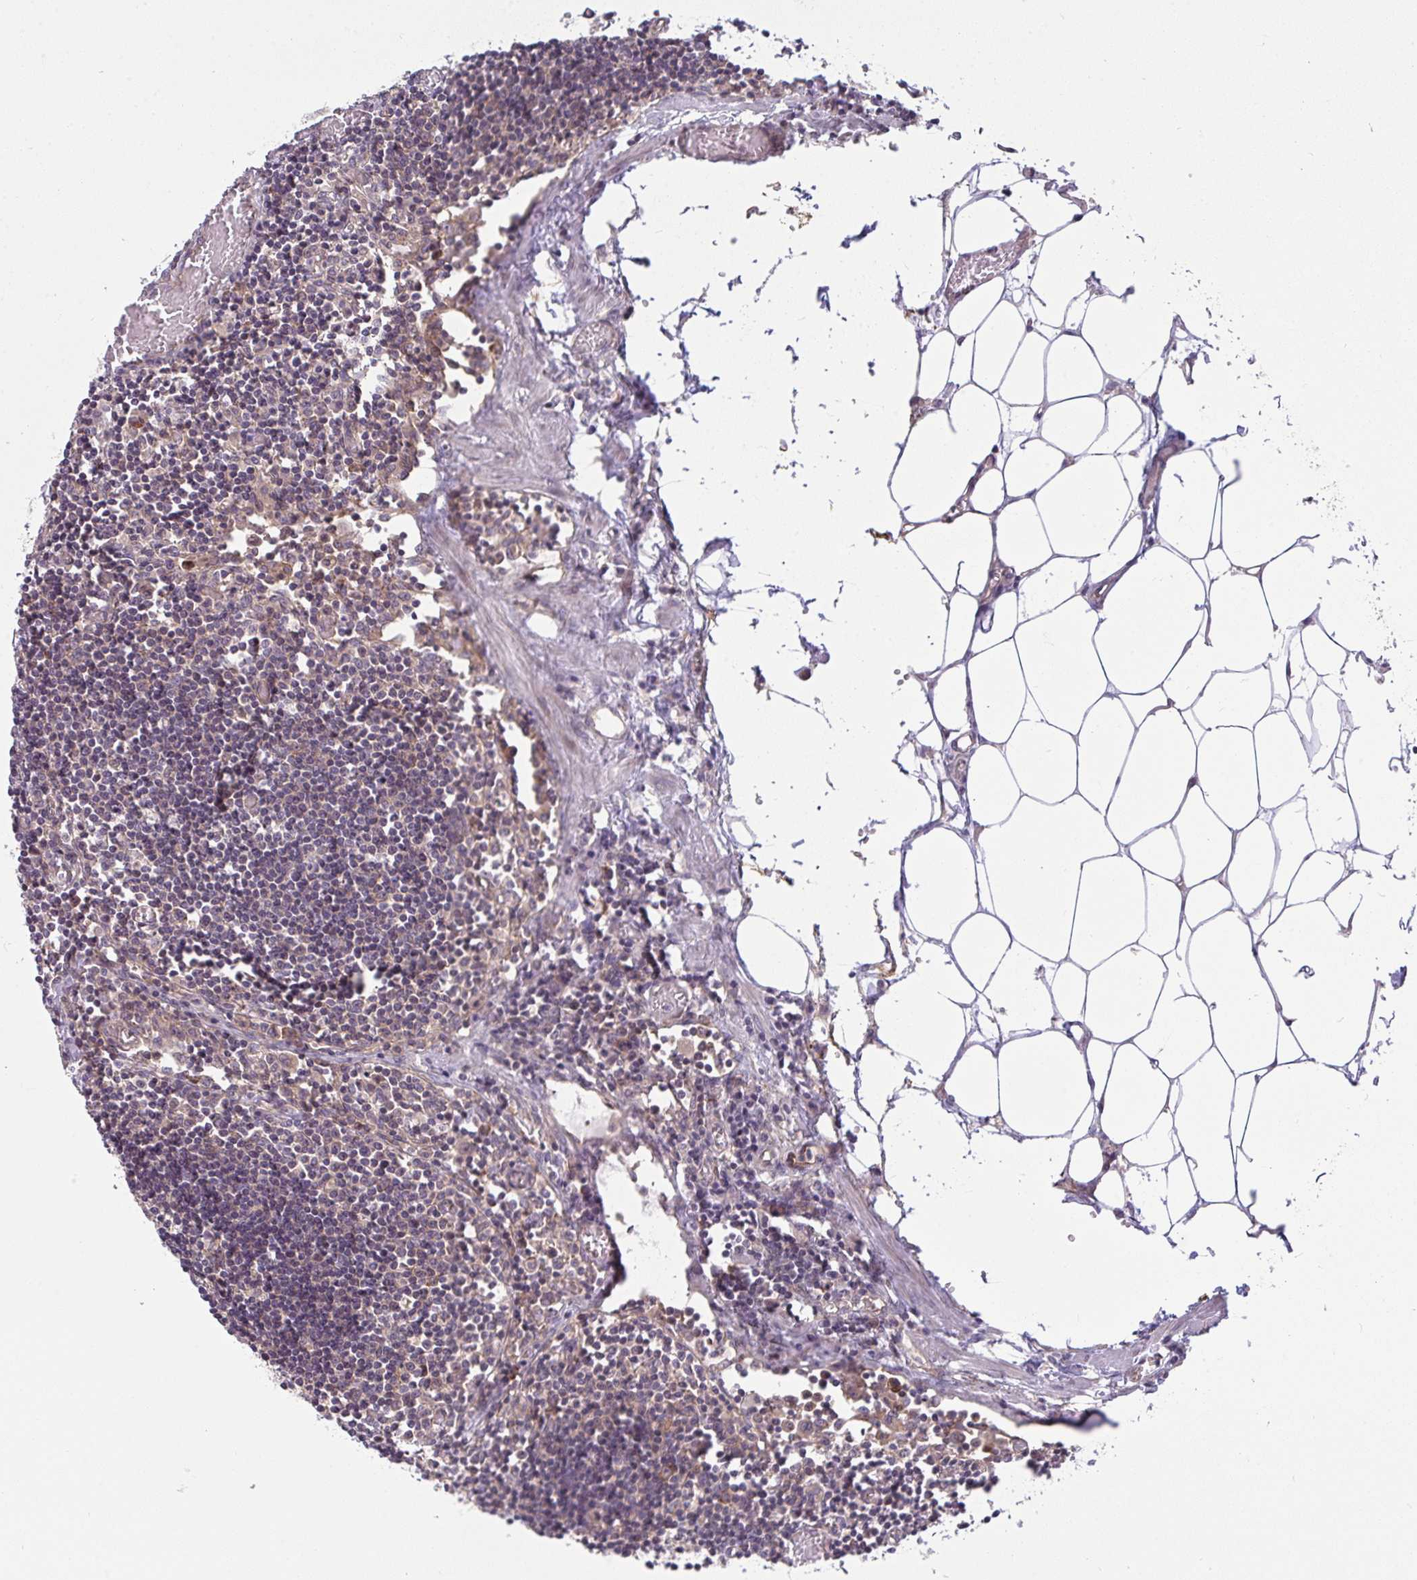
{"staining": {"intensity": "moderate", "quantity": ">75%", "location": "cytoplasmic/membranous"}, "tissue": "lymph node", "cell_type": "Germinal center cells", "image_type": "normal", "snomed": [{"axis": "morphology", "description": "Normal tissue, NOS"}, {"axis": "topography", "description": "Lymph node"}], "caption": "This photomicrograph demonstrates unremarkable lymph node stained with immunohistochemistry (IHC) to label a protein in brown. The cytoplasmic/membranous of germinal center cells show moderate positivity for the protein. Nuclei are counter-stained blue.", "gene": "CASP9", "patient": {"sex": "male", "age": 66}}